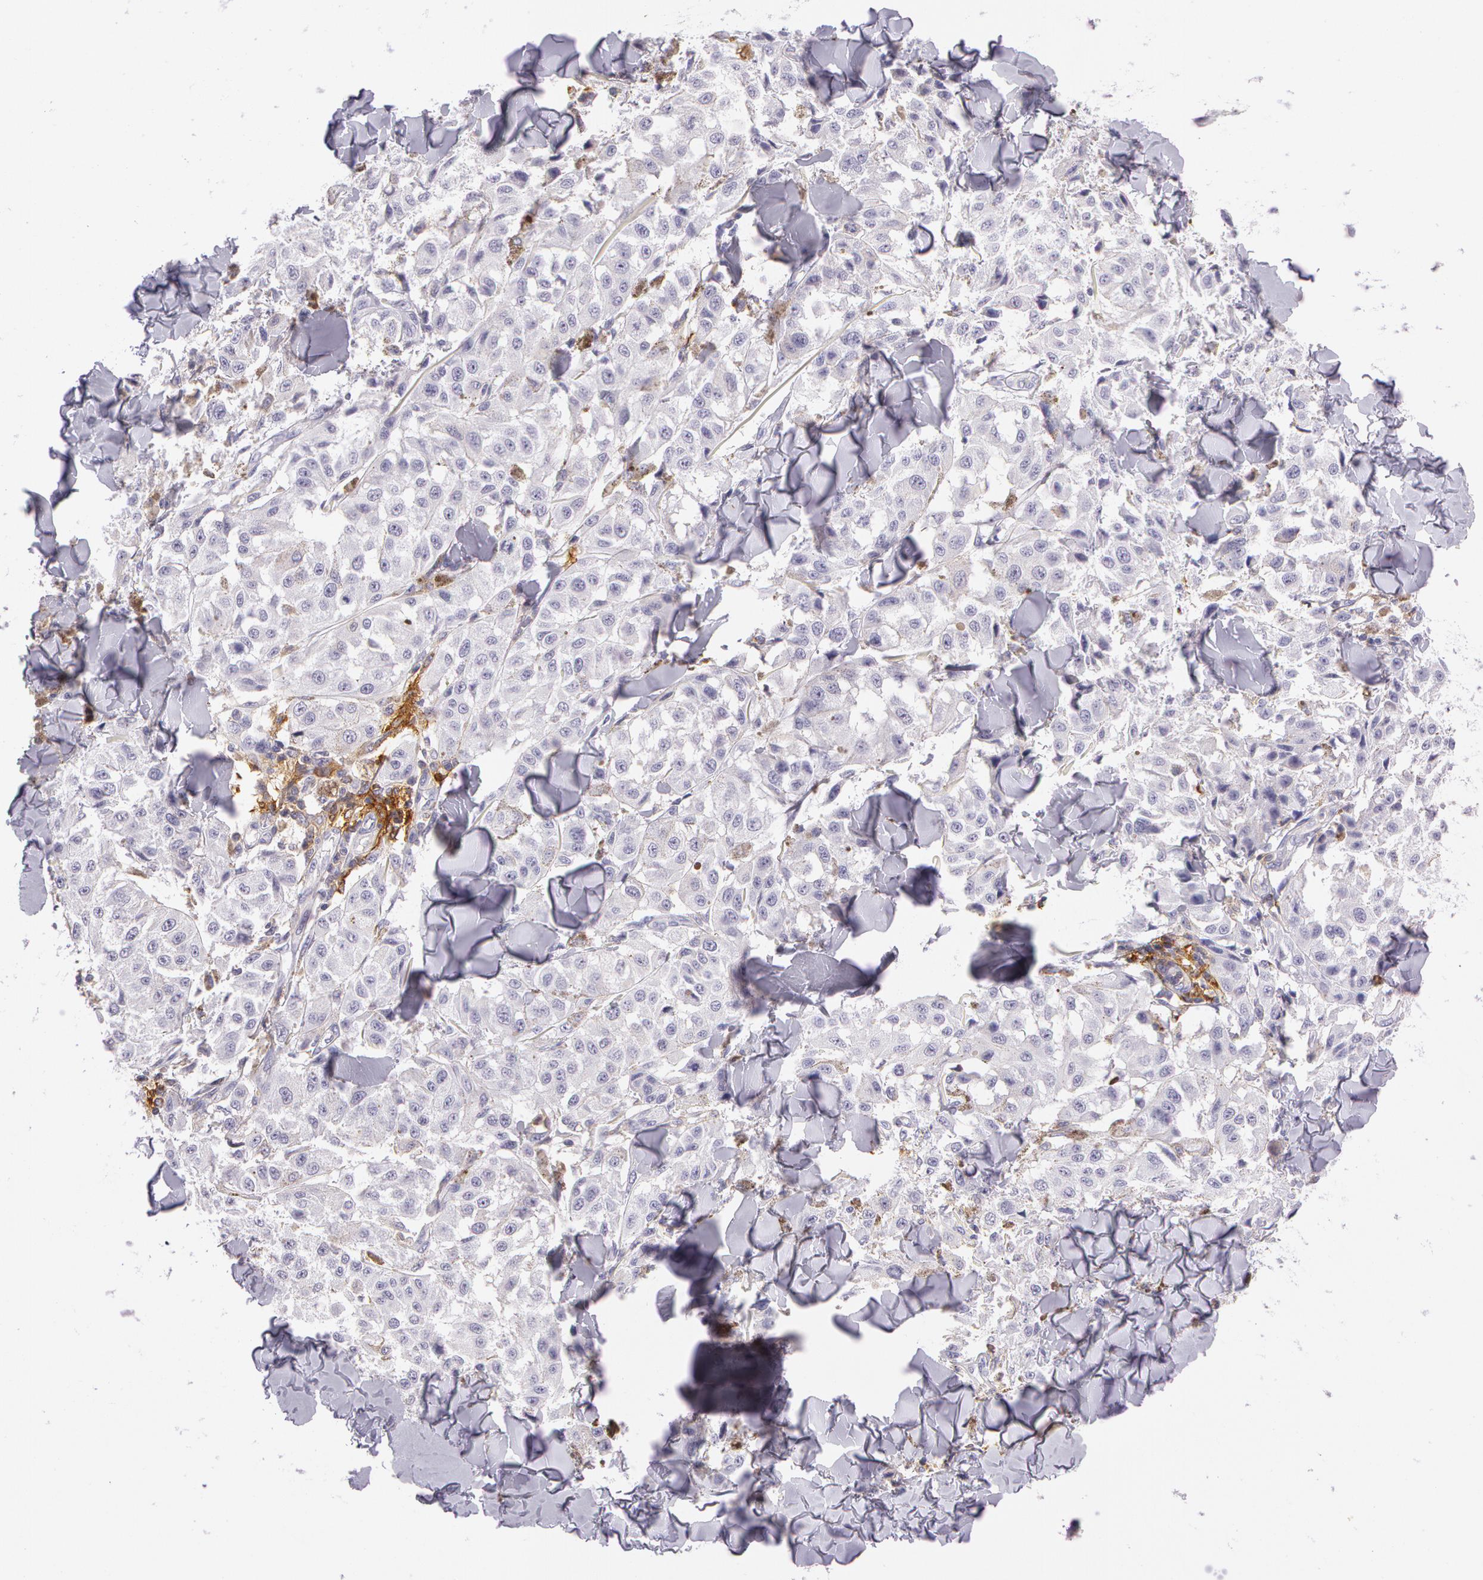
{"staining": {"intensity": "moderate", "quantity": "<25%", "location": "cytoplasmic/membranous"}, "tissue": "melanoma", "cell_type": "Tumor cells", "image_type": "cancer", "snomed": [{"axis": "morphology", "description": "Malignant melanoma, NOS"}, {"axis": "topography", "description": "Skin"}], "caption": "Human malignant melanoma stained with a protein marker reveals moderate staining in tumor cells.", "gene": "LY75", "patient": {"sex": "female", "age": 64}}